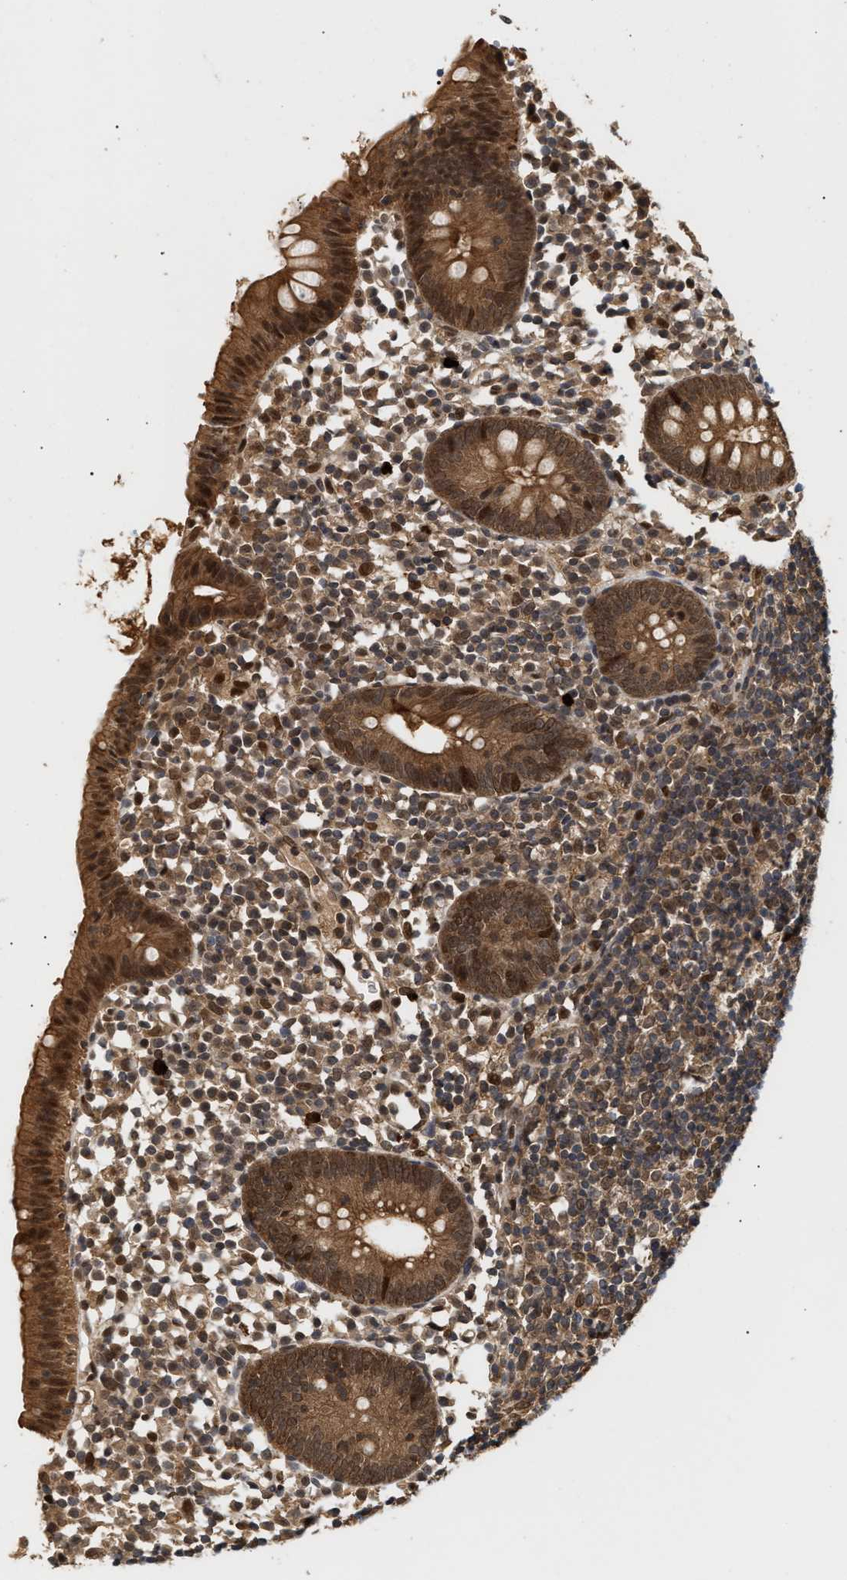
{"staining": {"intensity": "strong", "quantity": ">75%", "location": "cytoplasmic/membranous,nuclear"}, "tissue": "appendix", "cell_type": "Glandular cells", "image_type": "normal", "snomed": [{"axis": "morphology", "description": "Normal tissue, NOS"}, {"axis": "topography", "description": "Appendix"}], "caption": "A high amount of strong cytoplasmic/membranous,nuclear expression is seen in approximately >75% of glandular cells in normal appendix. (DAB (3,3'-diaminobenzidine) = brown stain, brightfield microscopy at high magnification).", "gene": "ABHD5", "patient": {"sex": "female", "age": 20}}